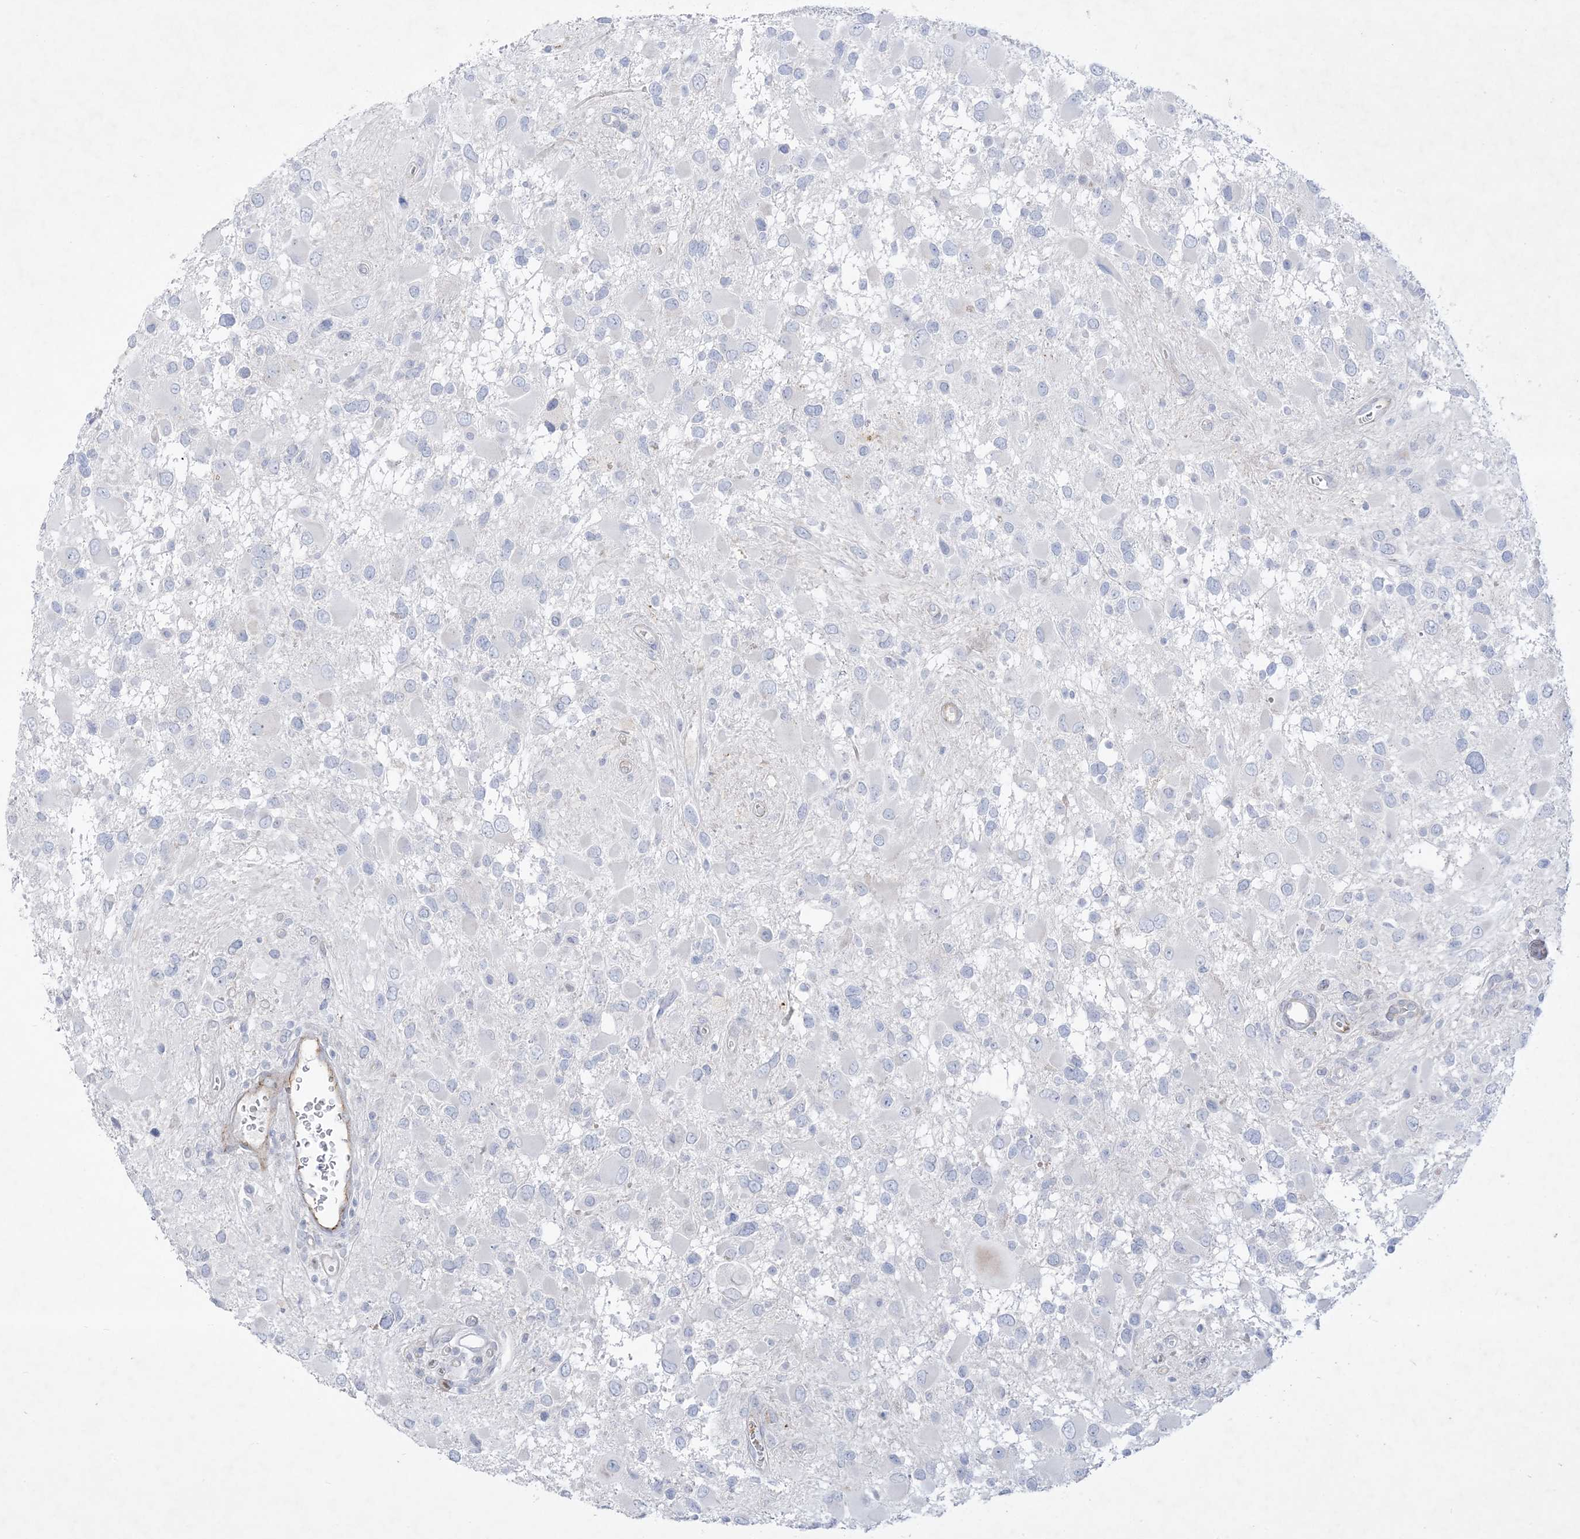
{"staining": {"intensity": "negative", "quantity": "none", "location": "none"}, "tissue": "glioma", "cell_type": "Tumor cells", "image_type": "cancer", "snomed": [{"axis": "morphology", "description": "Glioma, malignant, High grade"}, {"axis": "topography", "description": "Brain"}], "caption": "This is an immunohistochemistry (IHC) image of human high-grade glioma (malignant). There is no expression in tumor cells.", "gene": "B3GNT7", "patient": {"sex": "male", "age": 53}}